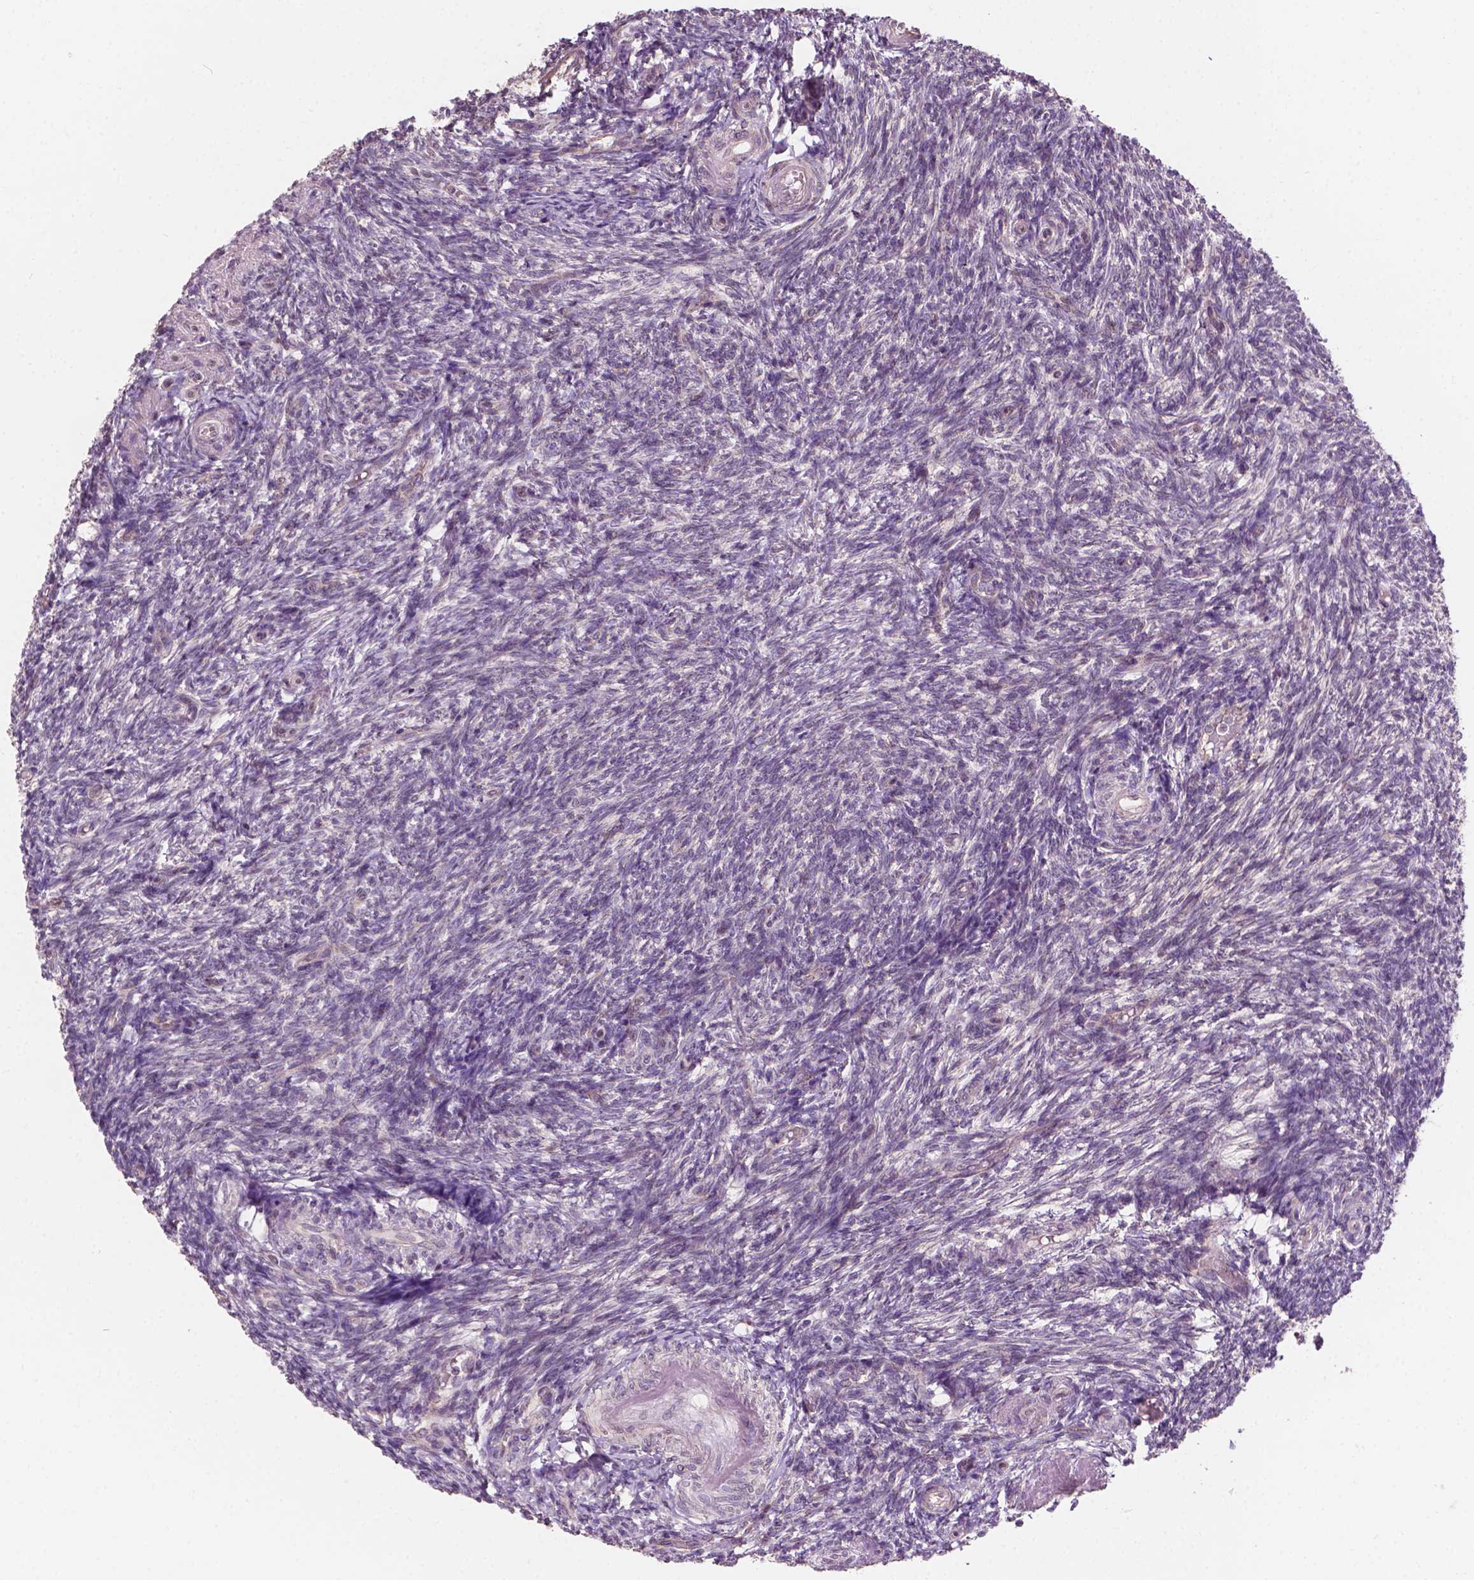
{"staining": {"intensity": "weak", "quantity": ">75%", "location": "cytoplasmic/membranous"}, "tissue": "ovary", "cell_type": "Follicle cells", "image_type": "normal", "snomed": [{"axis": "morphology", "description": "Normal tissue, NOS"}, {"axis": "topography", "description": "Ovary"}], "caption": "Protein staining demonstrates weak cytoplasmic/membranous positivity in about >75% of follicle cells in benign ovary. The staining was performed using DAB (3,3'-diaminobenzidine) to visualize the protein expression in brown, while the nuclei were stained in blue with hematoxylin (Magnification: 20x).", "gene": "EBAG9", "patient": {"sex": "female", "age": 39}}